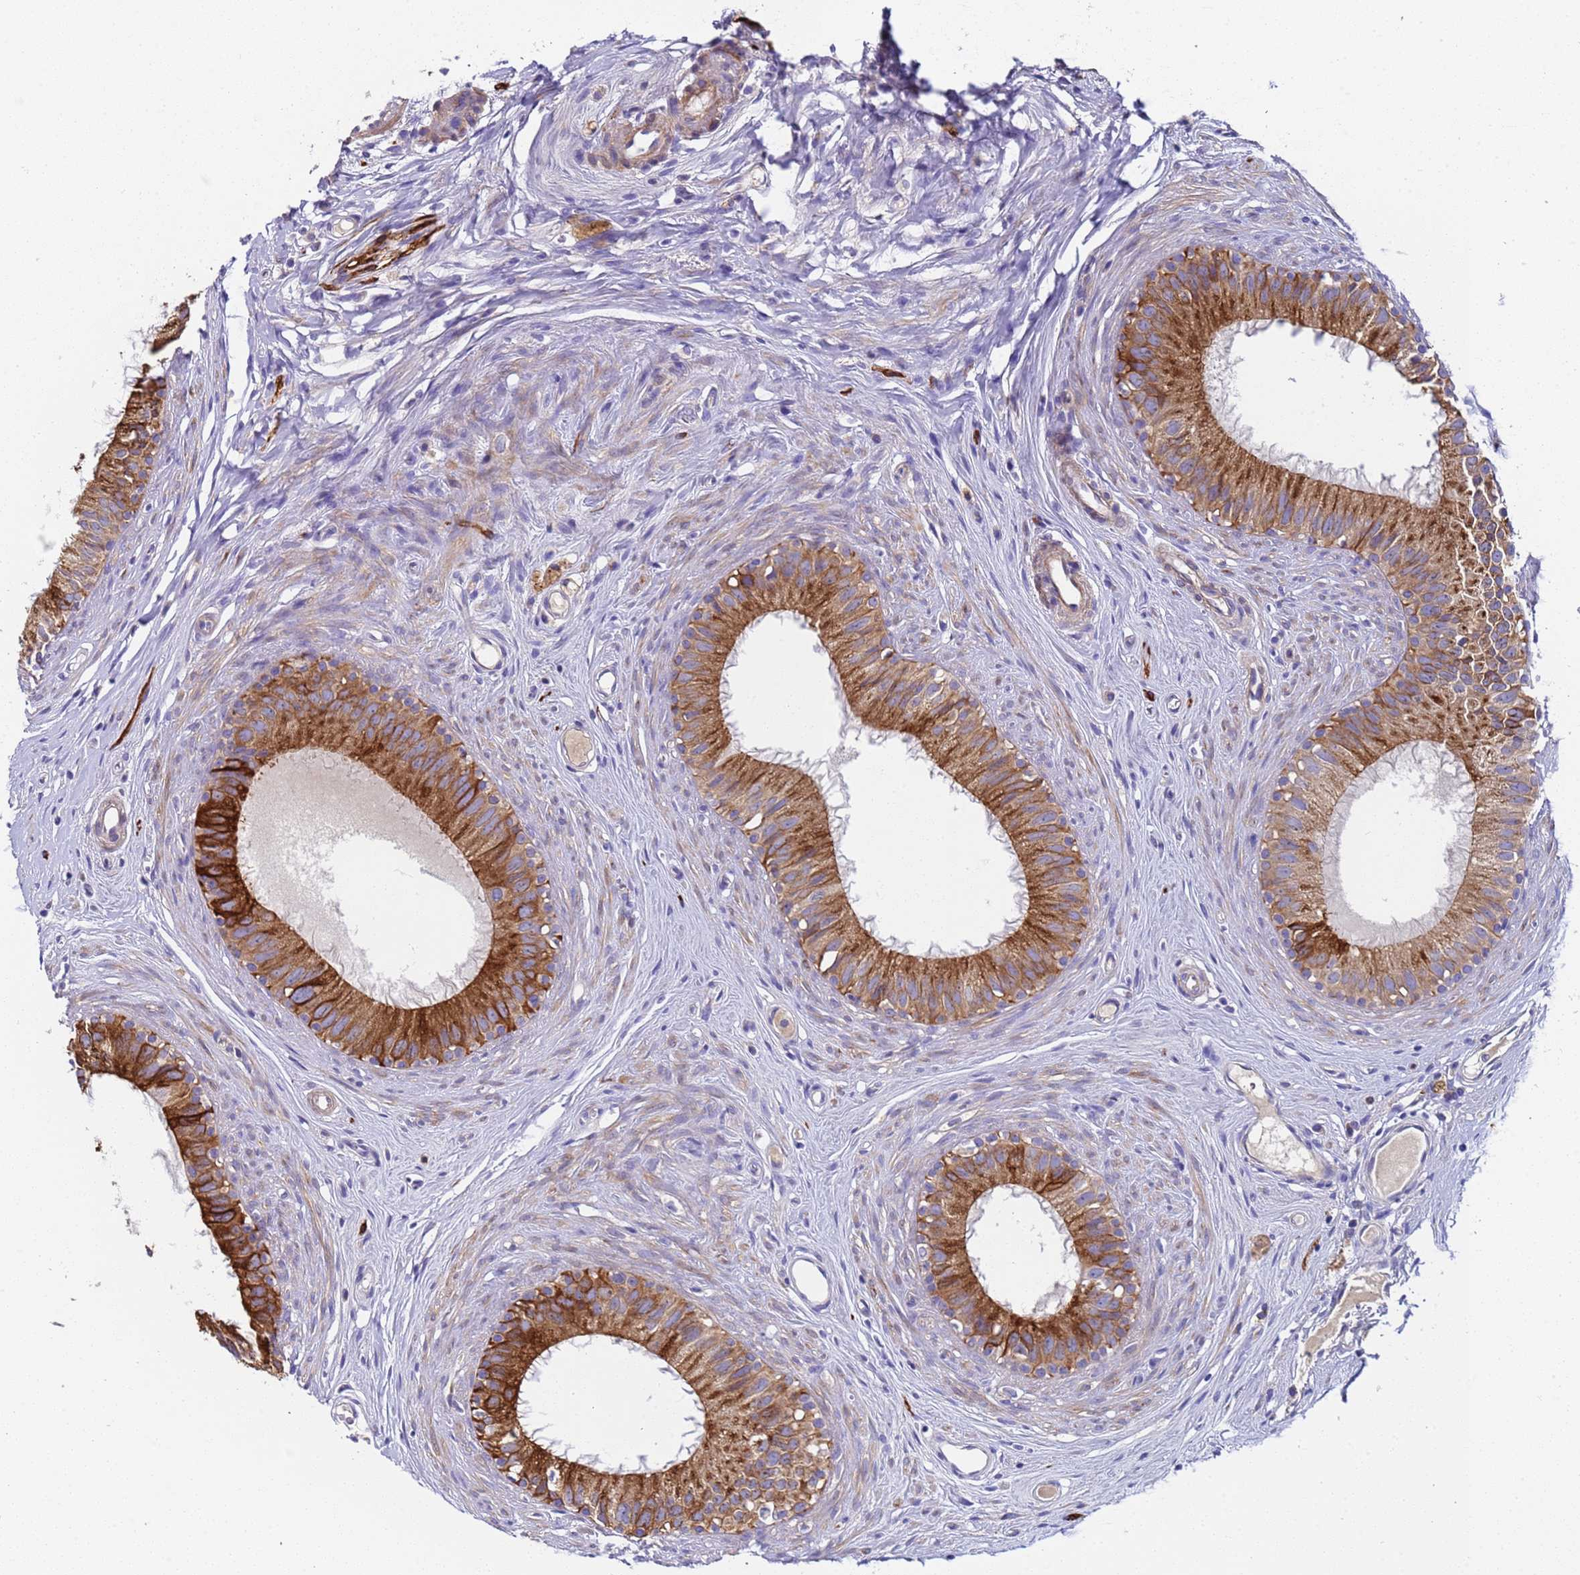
{"staining": {"intensity": "strong", "quantity": ">75%", "location": "cytoplasmic/membranous"}, "tissue": "epididymis", "cell_type": "Glandular cells", "image_type": "normal", "snomed": [{"axis": "morphology", "description": "Normal tissue, NOS"}, {"axis": "topography", "description": "Epididymis"}], "caption": "Epididymis stained with immunohistochemistry (IHC) shows strong cytoplasmic/membranous expression in about >75% of glandular cells.", "gene": "PAQR7", "patient": {"sex": "male", "age": 80}}